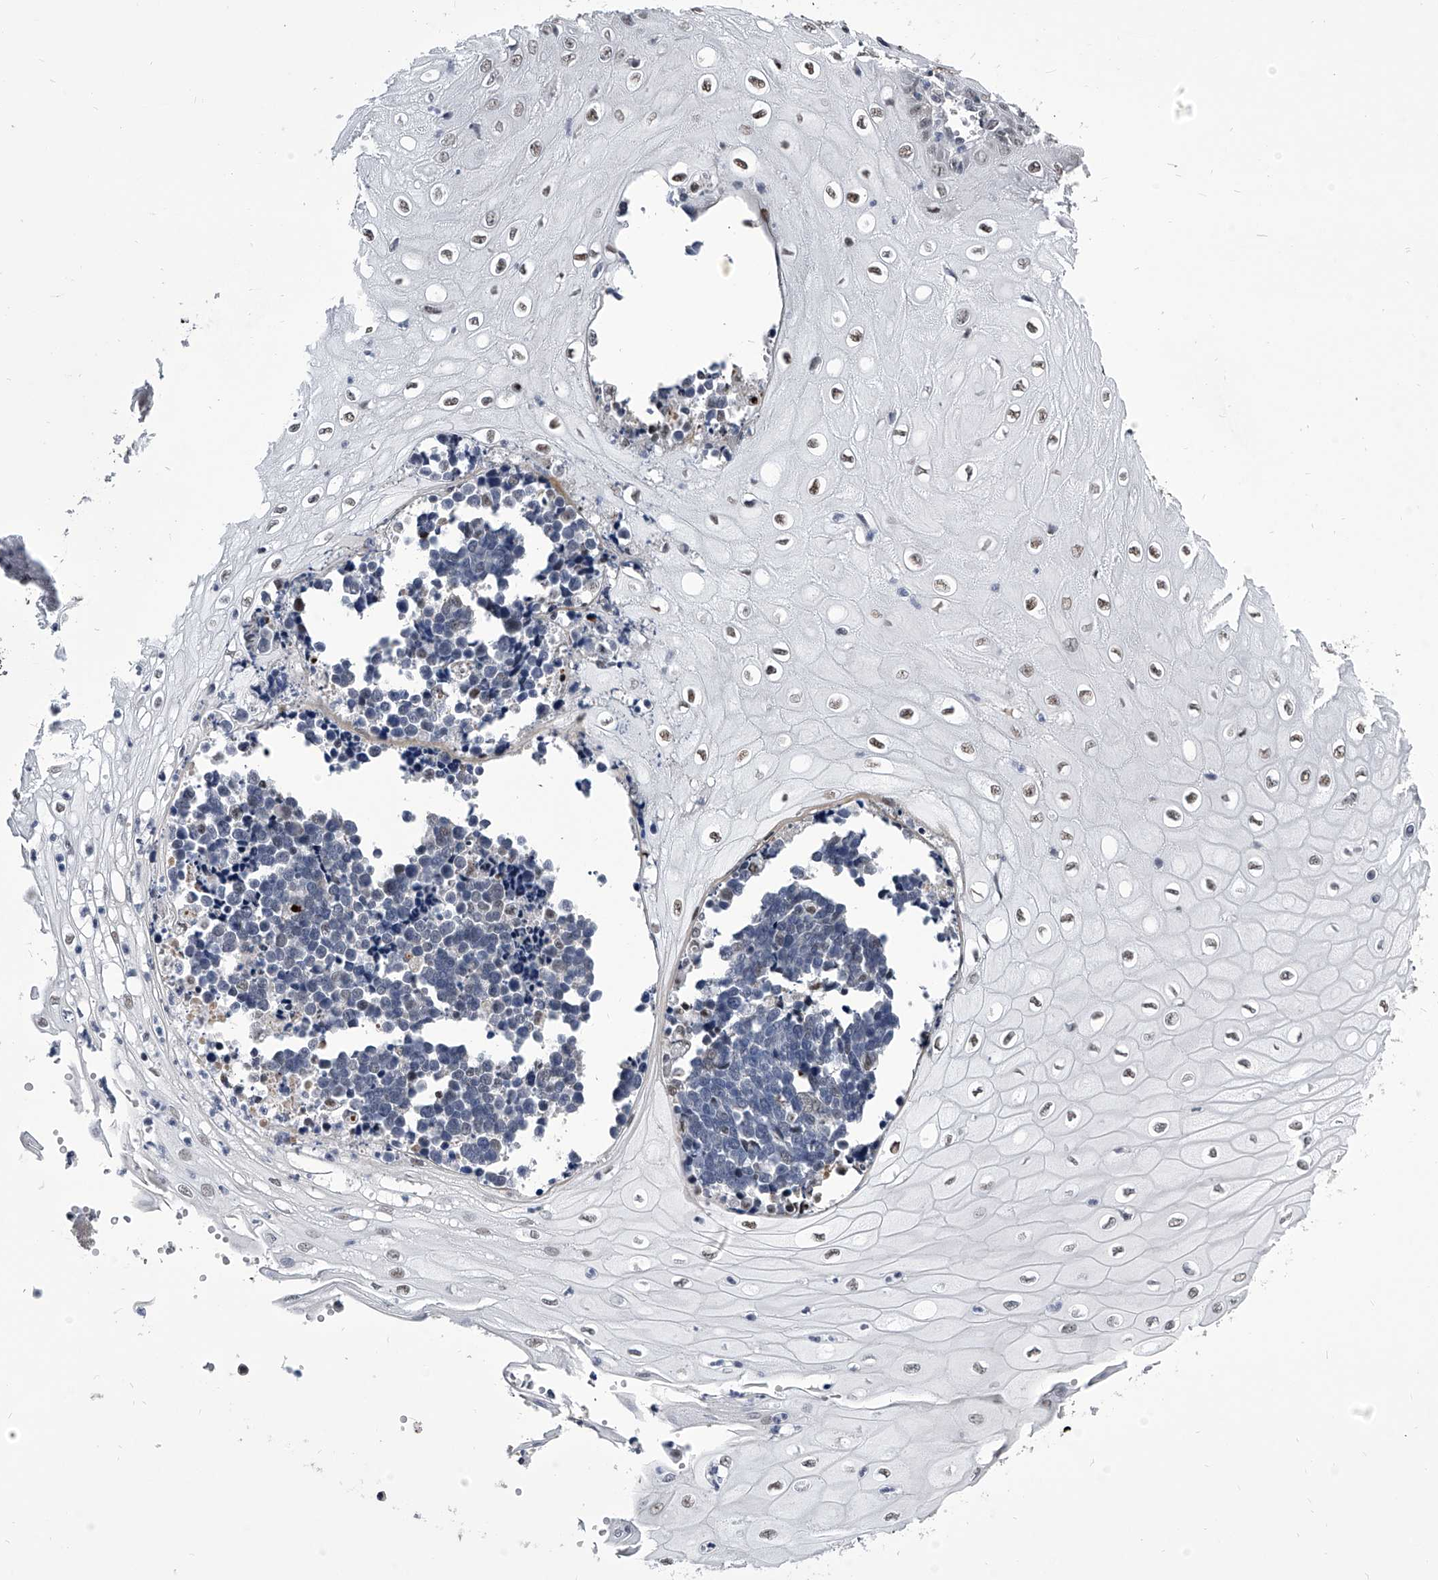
{"staining": {"intensity": "negative", "quantity": "none", "location": "none"}, "tissue": "cervical cancer", "cell_type": "Tumor cells", "image_type": "cancer", "snomed": [{"axis": "morphology", "description": "Normal tissue, NOS"}, {"axis": "morphology", "description": "Squamous cell carcinoma, NOS"}, {"axis": "topography", "description": "Cervix"}], "caption": "A high-resolution micrograph shows immunohistochemistry (IHC) staining of cervical squamous cell carcinoma, which demonstrates no significant expression in tumor cells.", "gene": "CMTR1", "patient": {"sex": "female", "age": 35}}